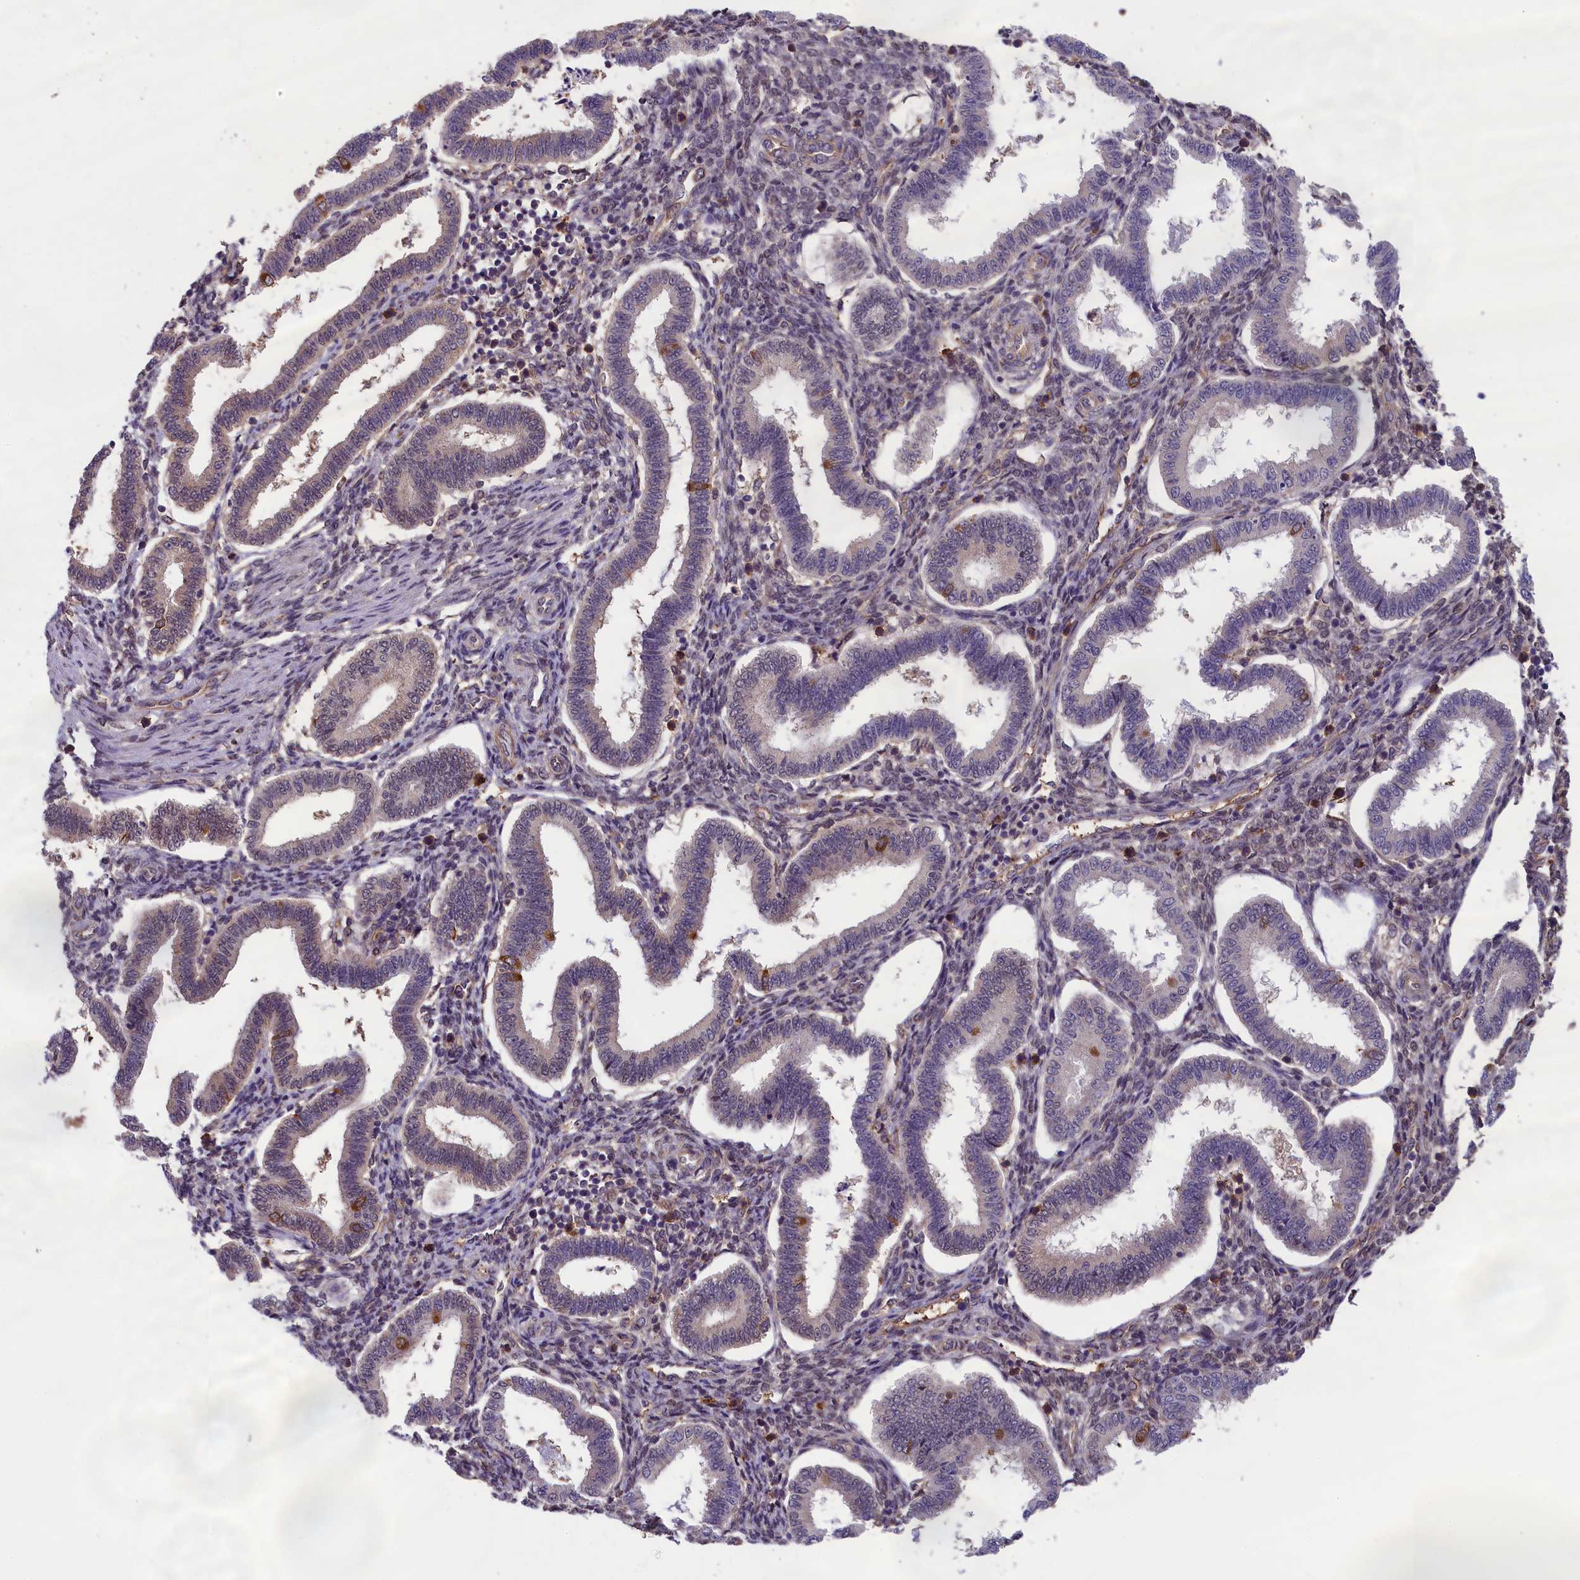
{"staining": {"intensity": "moderate", "quantity": "<25%", "location": "cytoplasmic/membranous"}, "tissue": "endometrium", "cell_type": "Cells in endometrial stroma", "image_type": "normal", "snomed": [{"axis": "morphology", "description": "Normal tissue, NOS"}, {"axis": "topography", "description": "Endometrium"}], "caption": "Protein expression analysis of unremarkable human endometrium reveals moderate cytoplasmic/membranous expression in approximately <25% of cells in endometrial stroma. (Stains: DAB (3,3'-diaminobenzidine) in brown, nuclei in blue, Microscopy: brightfield microscopy at high magnification).", "gene": "ABCC8", "patient": {"sex": "female", "age": 24}}